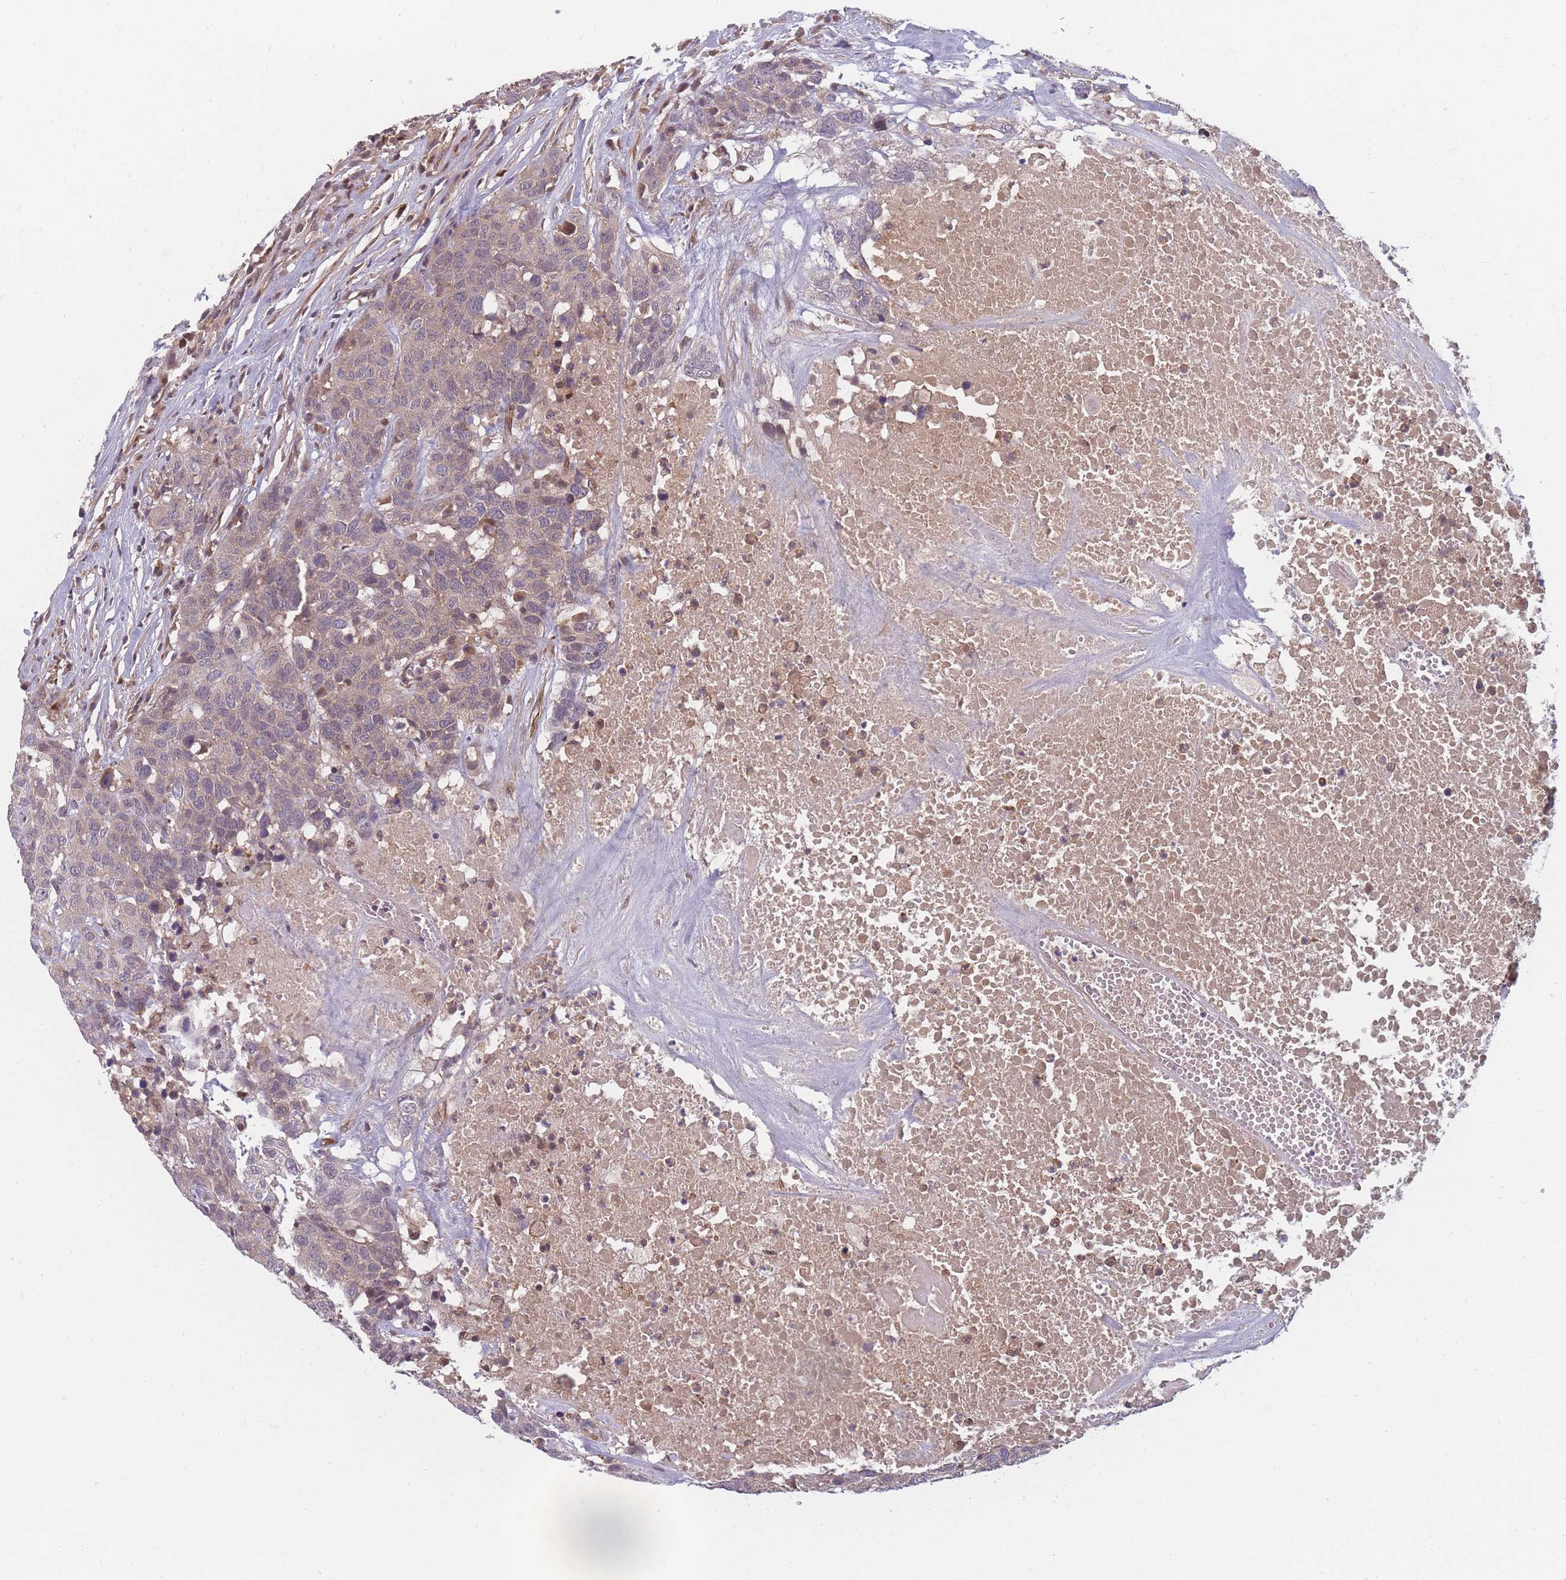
{"staining": {"intensity": "weak", "quantity": "<25%", "location": "cytoplasmic/membranous"}, "tissue": "head and neck cancer", "cell_type": "Tumor cells", "image_type": "cancer", "snomed": [{"axis": "morphology", "description": "Squamous cell carcinoma, NOS"}, {"axis": "topography", "description": "Head-Neck"}], "caption": "The histopathology image reveals no significant positivity in tumor cells of squamous cell carcinoma (head and neck).", "gene": "FAM153A", "patient": {"sex": "male", "age": 66}}